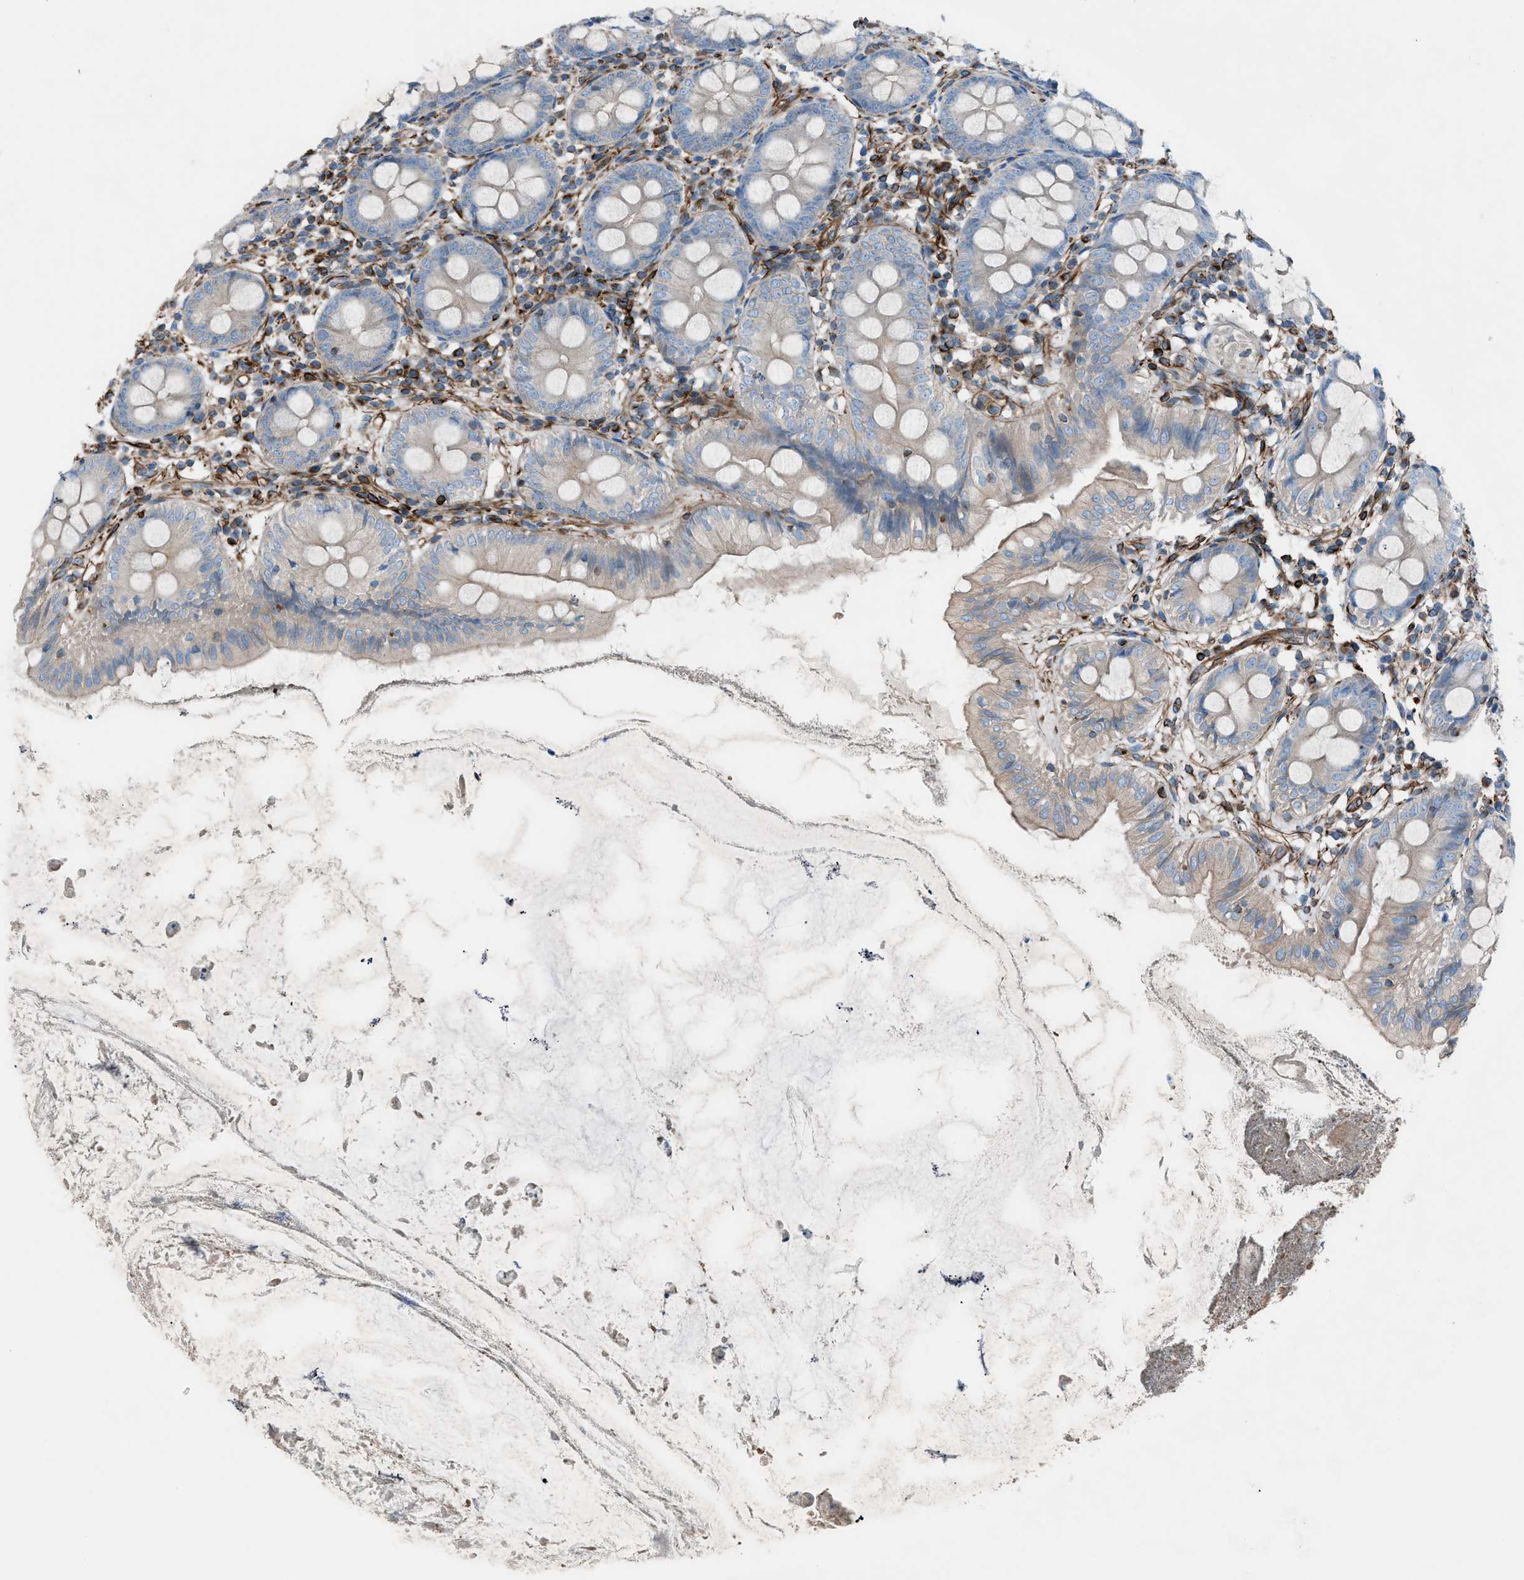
{"staining": {"intensity": "weak", "quantity": "25%-75%", "location": "cytoplasmic/membranous"}, "tissue": "appendix", "cell_type": "Glandular cells", "image_type": "normal", "snomed": [{"axis": "morphology", "description": "Normal tissue, NOS"}, {"axis": "topography", "description": "Appendix"}], "caption": "Protein analysis of unremarkable appendix demonstrates weak cytoplasmic/membranous staining in about 25%-75% of glandular cells.", "gene": "CABP7", "patient": {"sex": "female", "age": 77}}